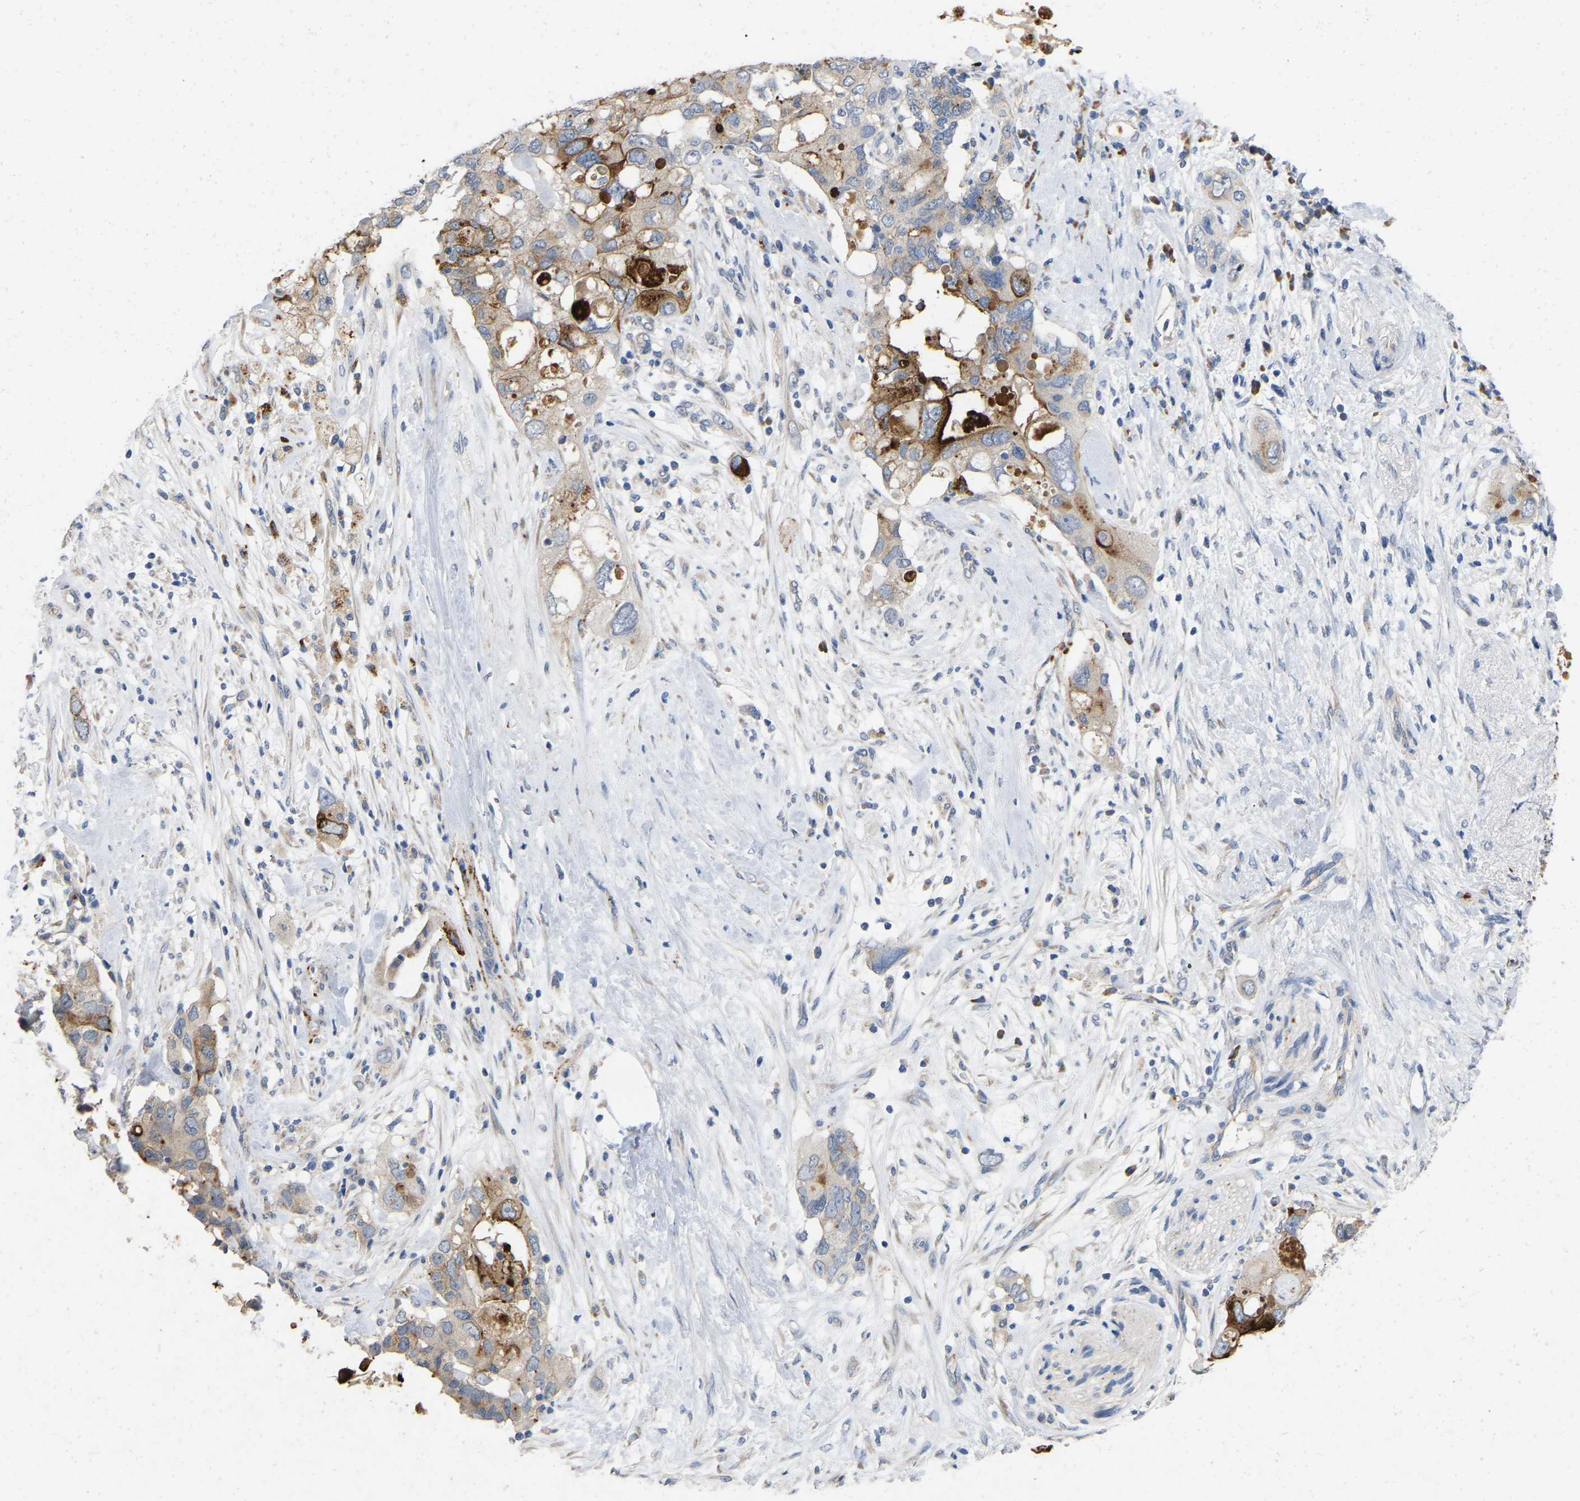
{"staining": {"intensity": "moderate", "quantity": "25%-75%", "location": "cytoplasmic/membranous"}, "tissue": "pancreatic cancer", "cell_type": "Tumor cells", "image_type": "cancer", "snomed": [{"axis": "morphology", "description": "Adenocarcinoma, NOS"}, {"axis": "topography", "description": "Pancreas"}], "caption": "Tumor cells display medium levels of moderate cytoplasmic/membranous expression in approximately 25%-75% of cells in human adenocarcinoma (pancreatic). (Stains: DAB in brown, nuclei in blue, Microscopy: brightfield microscopy at high magnification).", "gene": "RHEB", "patient": {"sex": "female", "age": 56}}